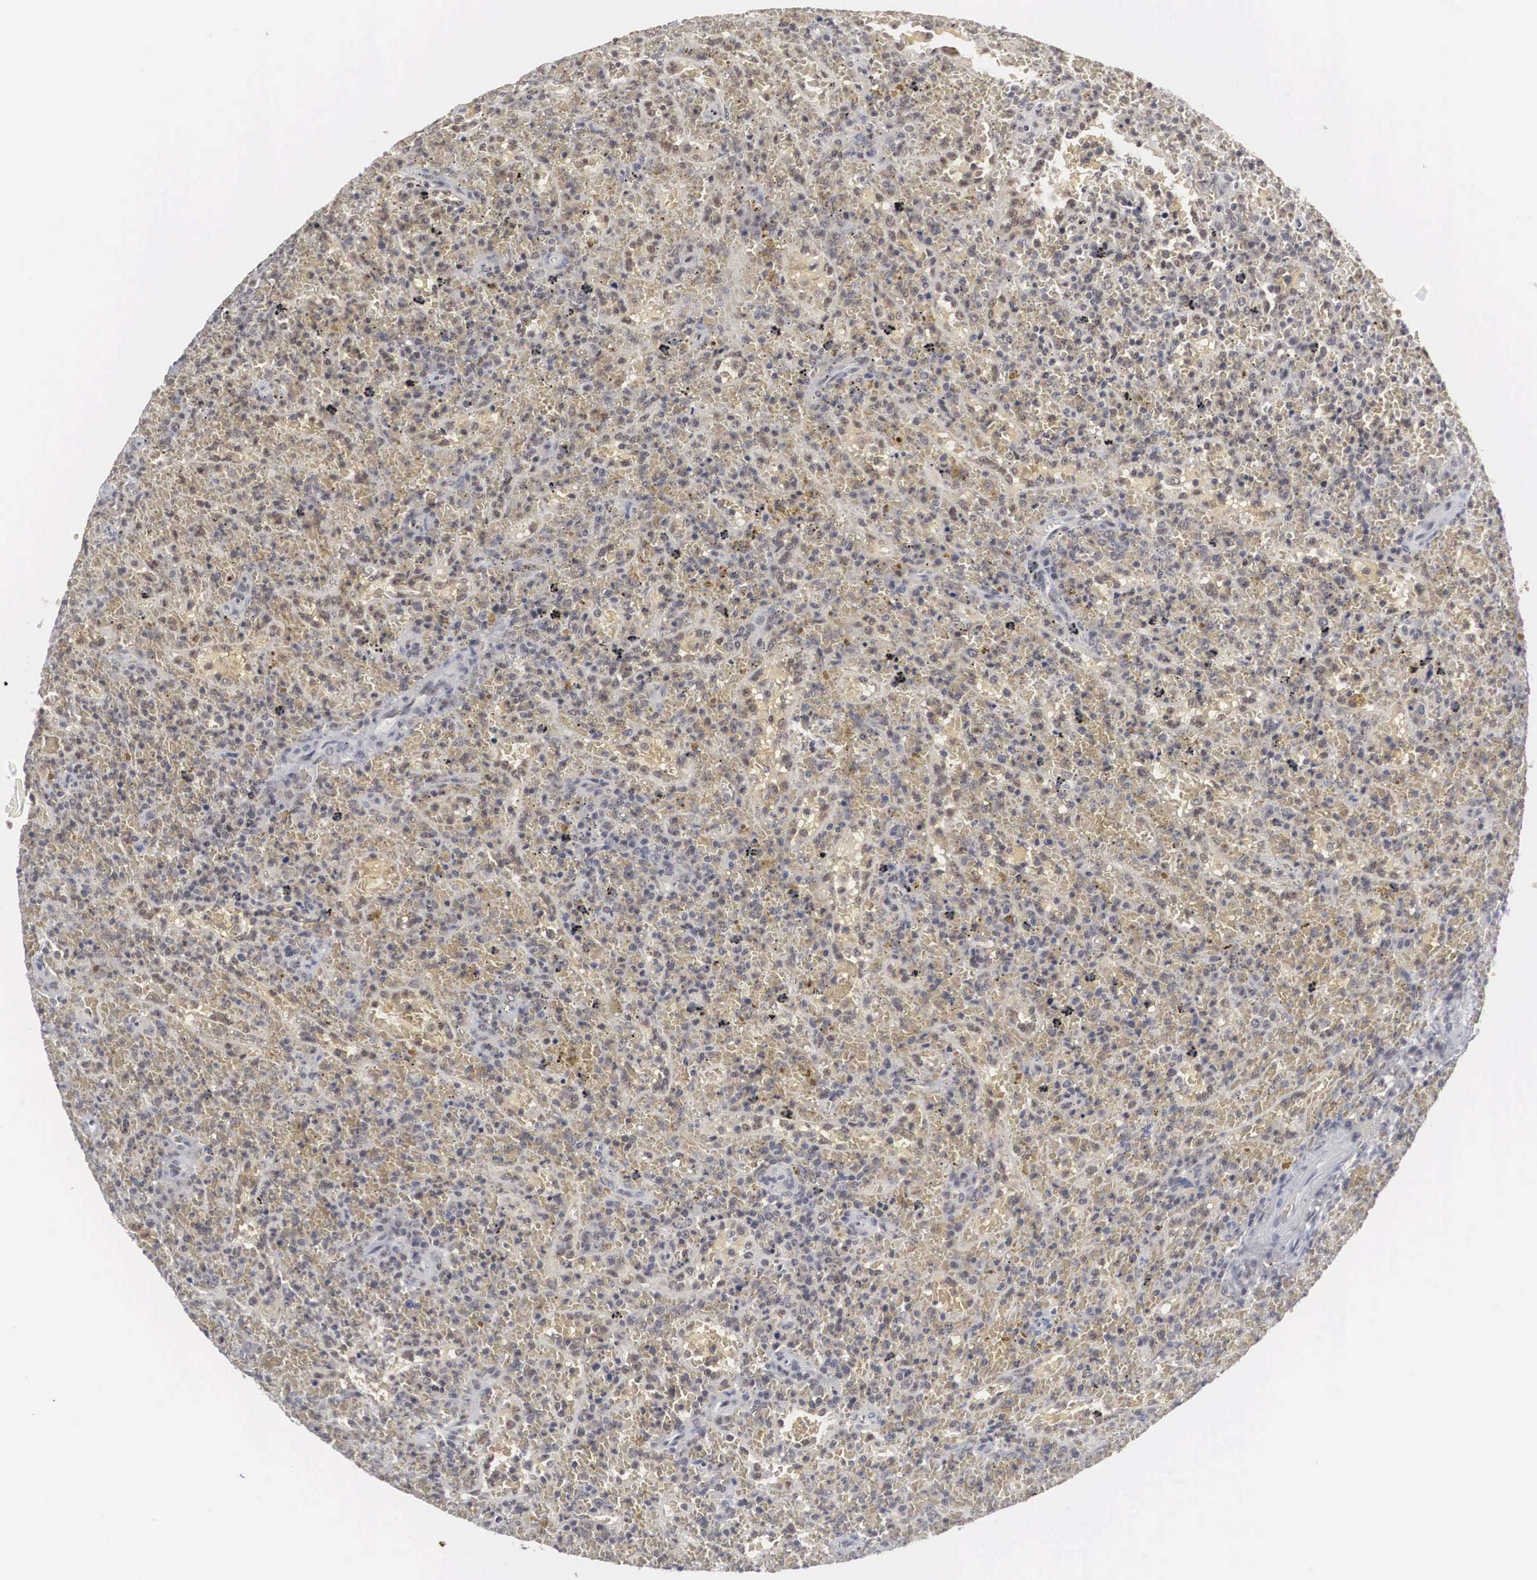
{"staining": {"intensity": "negative", "quantity": "none", "location": "none"}, "tissue": "lymphoma", "cell_type": "Tumor cells", "image_type": "cancer", "snomed": [{"axis": "morphology", "description": "Malignant lymphoma, non-Hodgkin's type, High grade"}, {"axis": "topography", "description": "Spleen"}, {"axis": "topography", "description": "Lymph node"}], "caption": "Immunohistochemistry (IHC) micrograph of neoplastic tissue: human lymphoma stained with DAB (3,3'-diaminobenzidine) reveals no significant protein expression in tumor cells.", "gene": "AUTS2", "patient": {"sex": "female", "age": 70}}